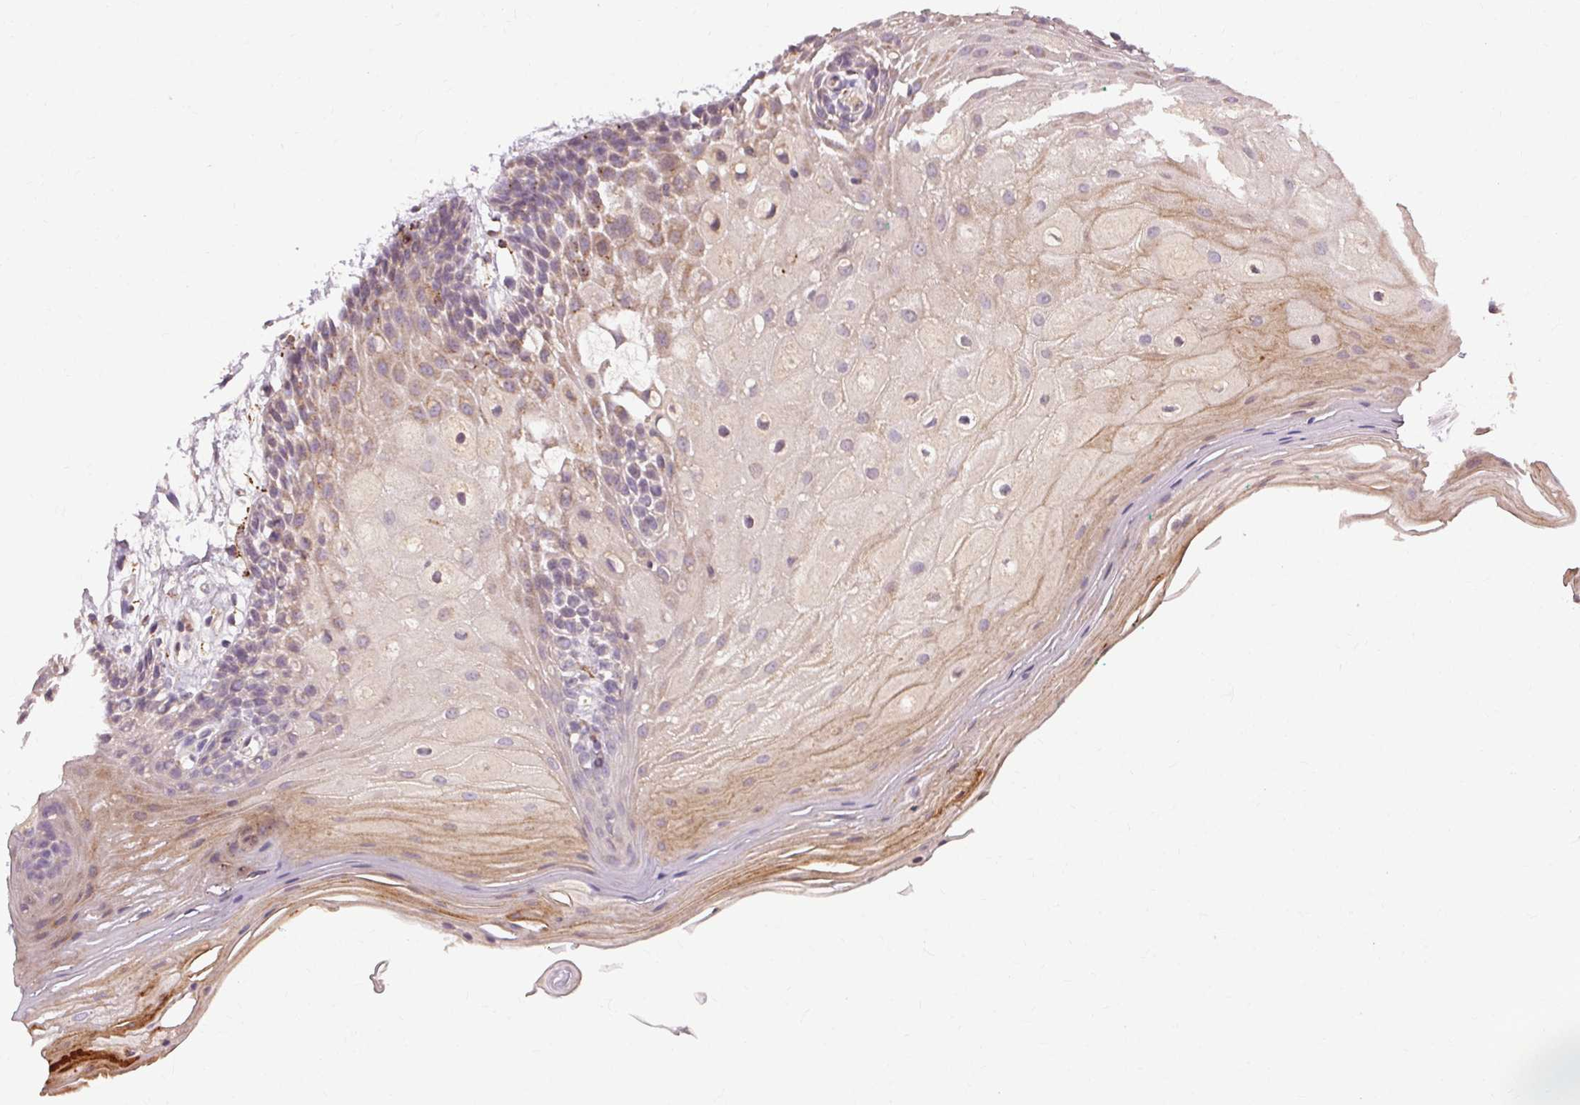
{"staining": {"intensity": "moderate", "quantity": "<25%", "location": "cytoplasmic/membranous"}, "tissue": "oral mucosa", "cell_type": "Squamous epithelial cells", "image_type": "normal", "snomed": [{"axis": "morphology", "description": "Normal tissue, NOS"}, {"axis": "morphology", "description": "Squamous cell carcinoma, NOS"}, {"axis": "topography", "description": "Oral tissue"}, {"axis": "topography", "description": "Tounge, NOS"}, {"axis": "topography", "description": "Head-Neck"}], "caption": "Moderate cytoplasmic/membranous protein positivity is appreciated in about <25% of squamous epithelial cells in oral mucosa.", "gene": "REP15", "patient": {"sex": "male", "age": 62}}